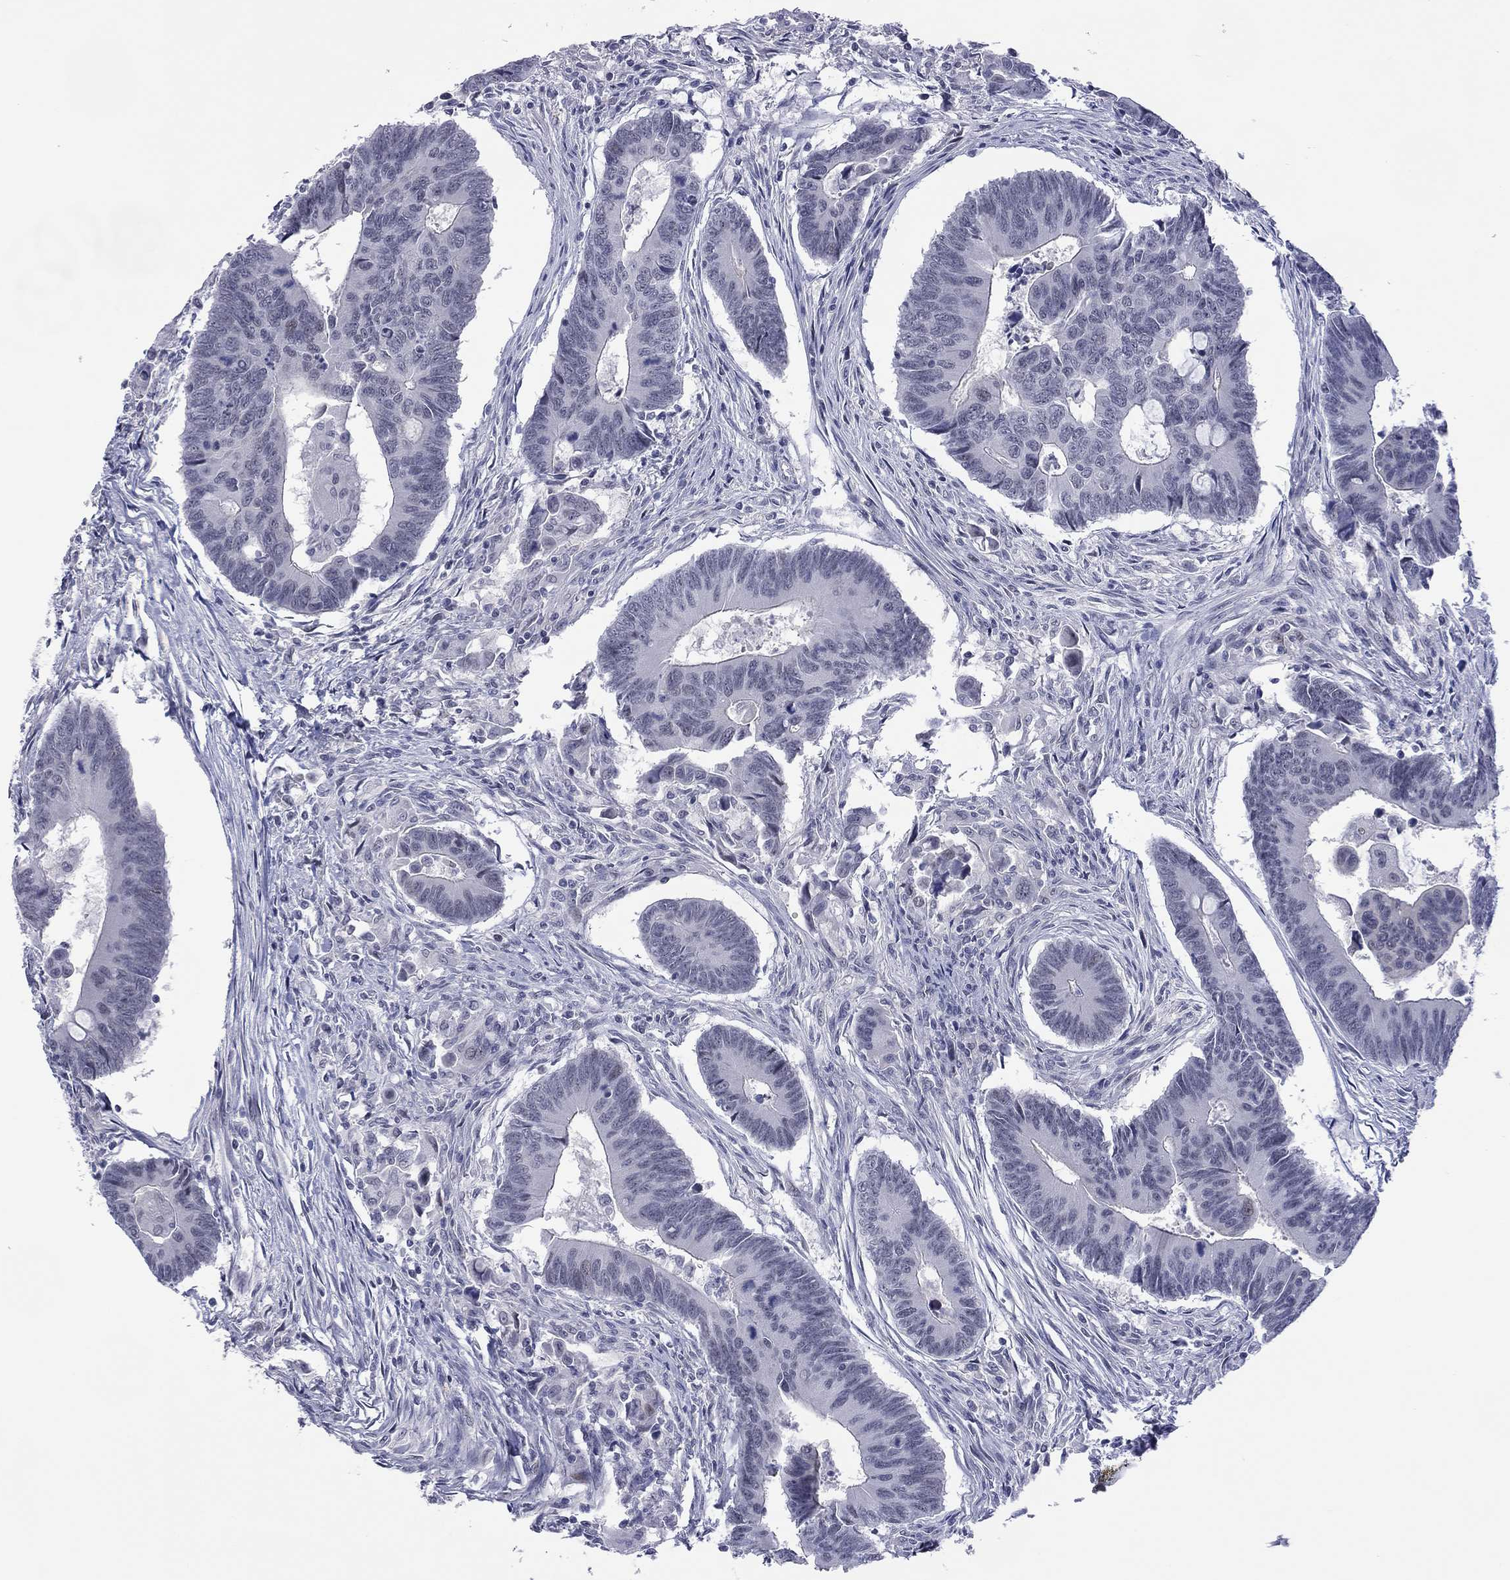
{"staining": {"intensity": "negative", "quantity": "none", "location": "none"}, "tissue": "colorectal cancer", "cell_type": "Tumor cells", "image_type": "cancer", "snomed": [{"axis": "morphology", "description": "Adenocarcinoma, NOS"}, {"axis": "topography", "description": "Rectum"}], "caption": "This micrograph is of colorectal cancer (adenocarcinoma) stained with immunohistochemistry to label a protein in brown with the nuclei are counter-stained blue. There is no expression in tumor cells.", "gene": "POU5F2", "patient": {"sex": "male", "age": 67}}